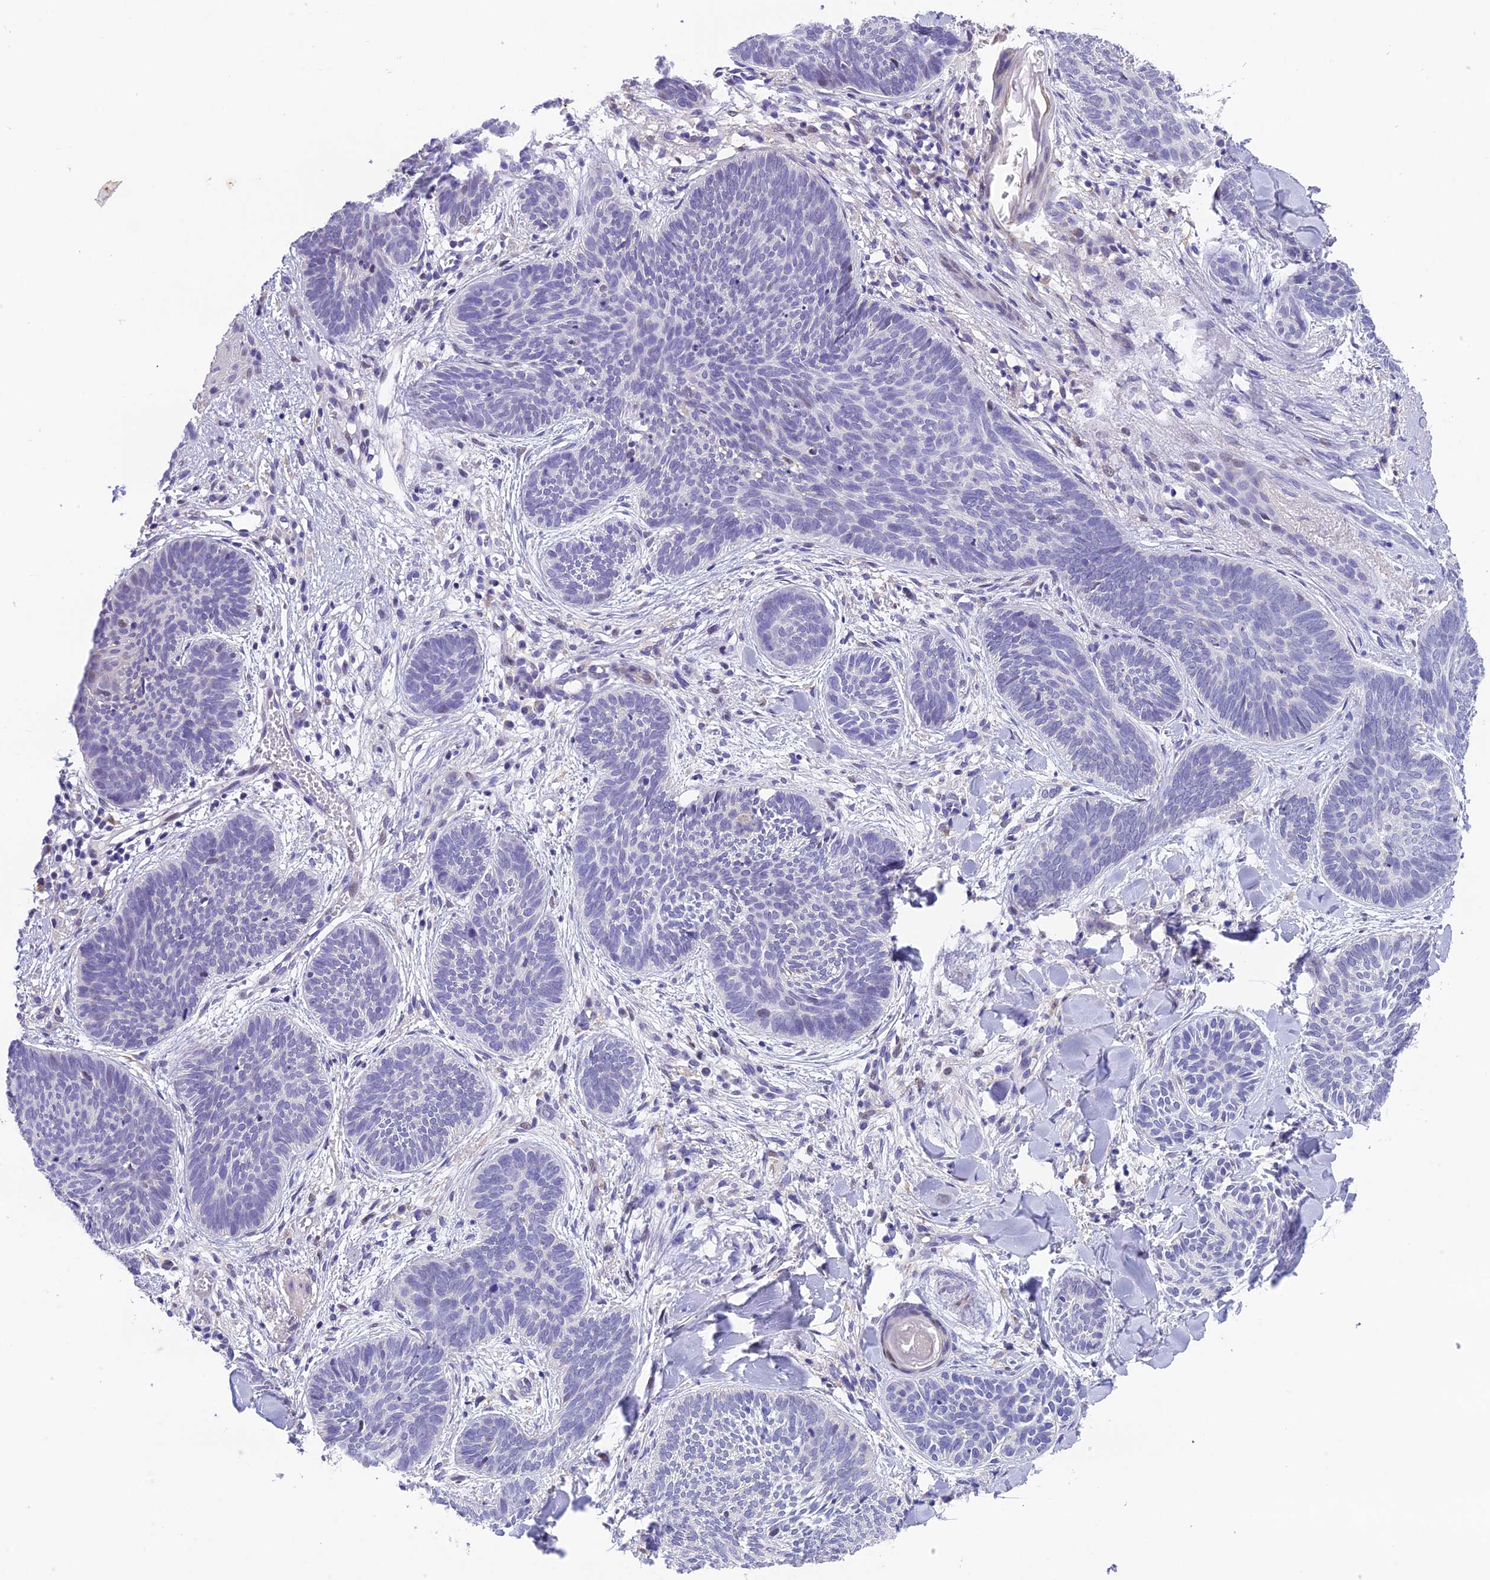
{"staining": {"intensity": "negative", "quantity": "none", "location": "none"}, "tissue": "skin cancer", "cell_type": "Tumor cells", "image_type": "cancer", "snomed": [{"axis": "morphology", "description": "Basal cell carcinoma"}, {"axis": "topography", "description": "Skin"}], "caption": "This is a histopathology image of IHC staining of skin cancer (basal cell carcinoma), which shows no expression in tumor cells. Nuclei are stained in blue.", "gene": "PUS10", "patient": {"sex": "female", "age": 81}}